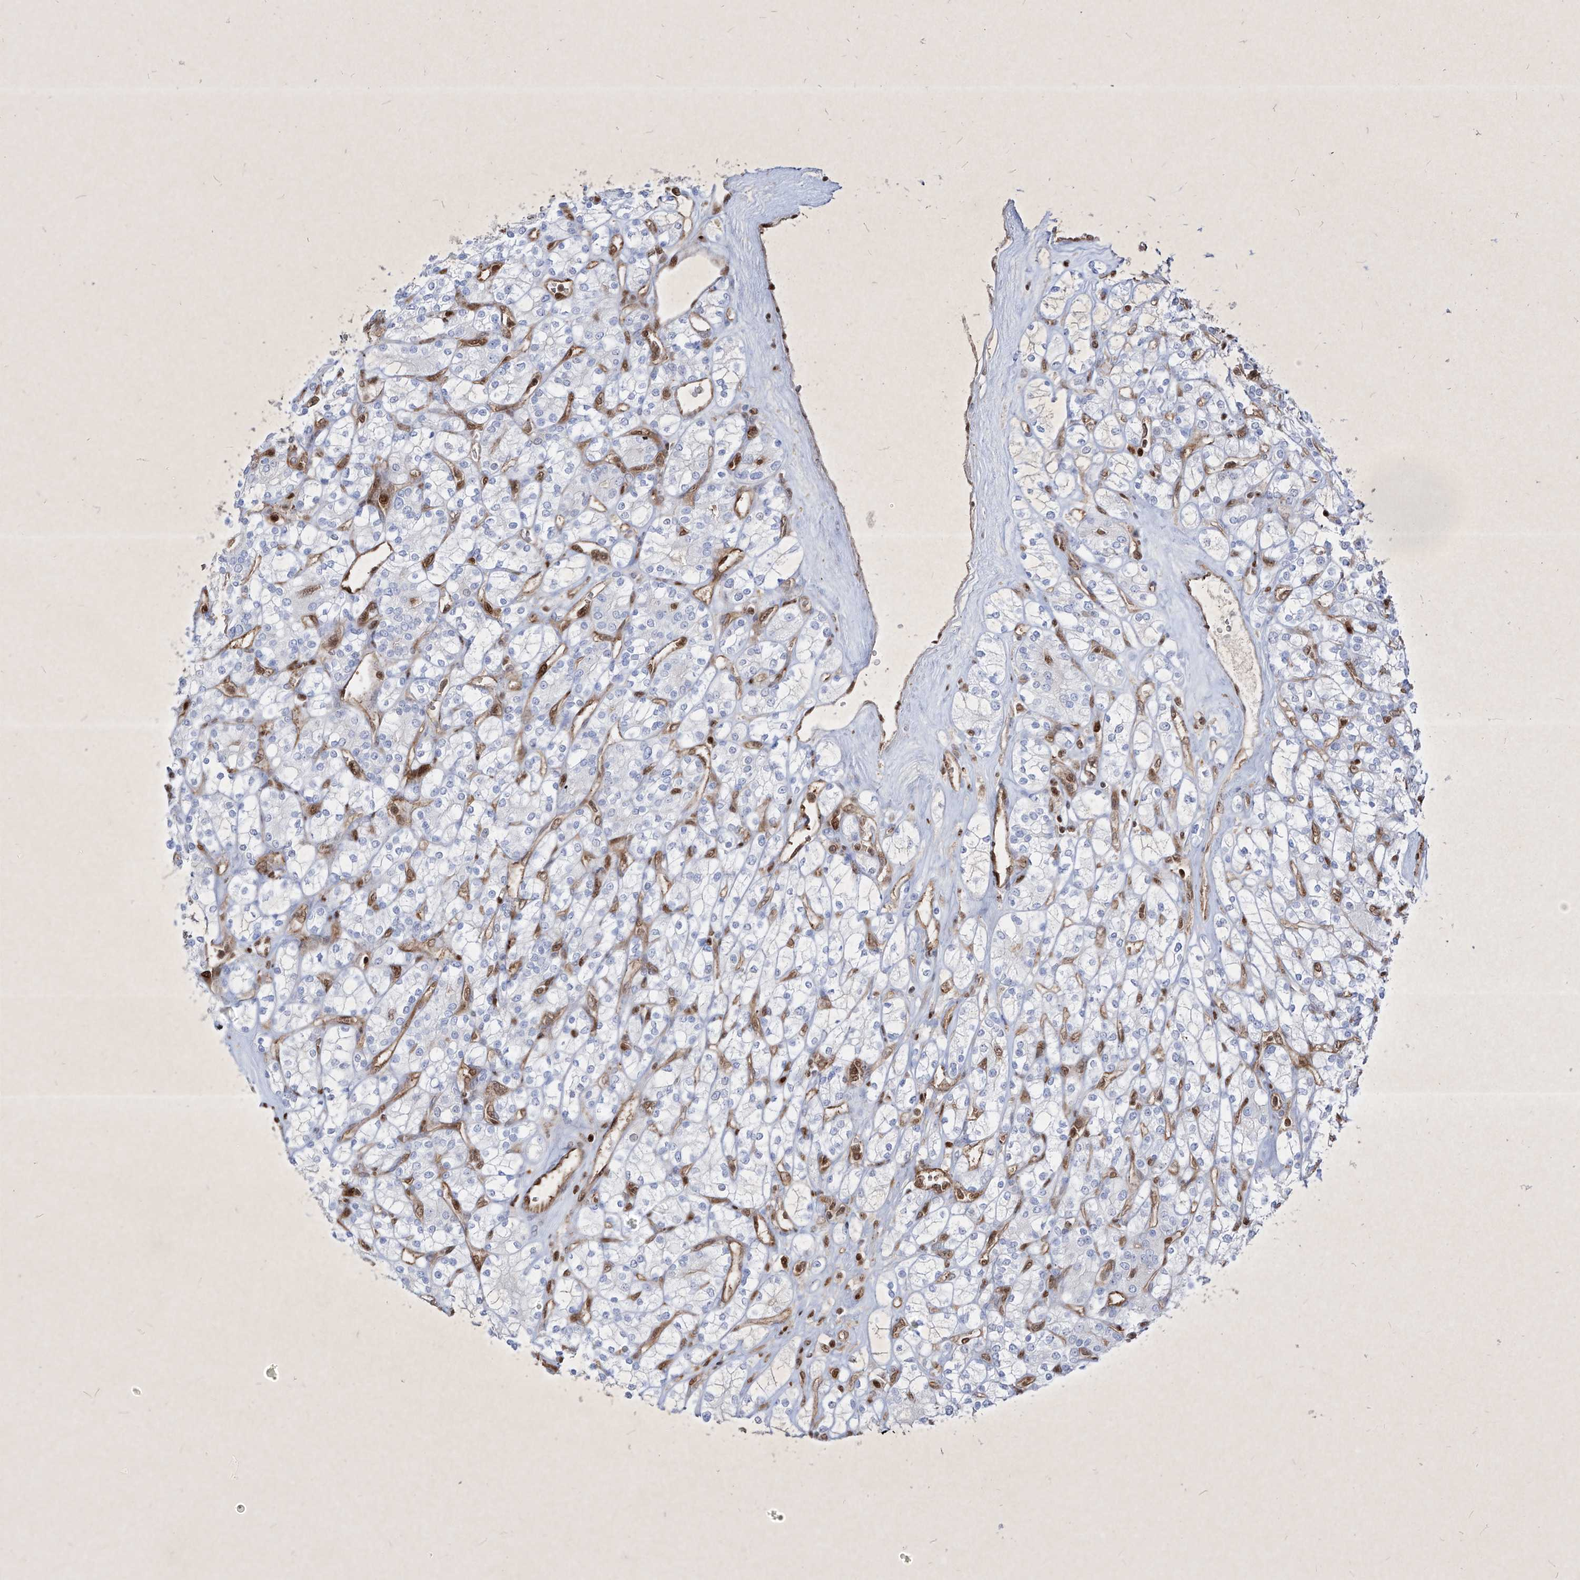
{"staining": {"intensity": "negative", "quantity": "none", "location": "none"}, "tissue": "renal cancer", "cell_type": "Tumor cells", "image_type": "cancer", "snomed": [{"axis": "morphology", "description": "Adenocarcinoma, NOS"}, {"axis": "topography", "description": "Kidney"}], "caption": "The IHC photomicrograph has no significant staining in tumor cells of renal cancer tissue.", "gene": "PSMB10", "patient": {"sex": "male", "age": 77}}